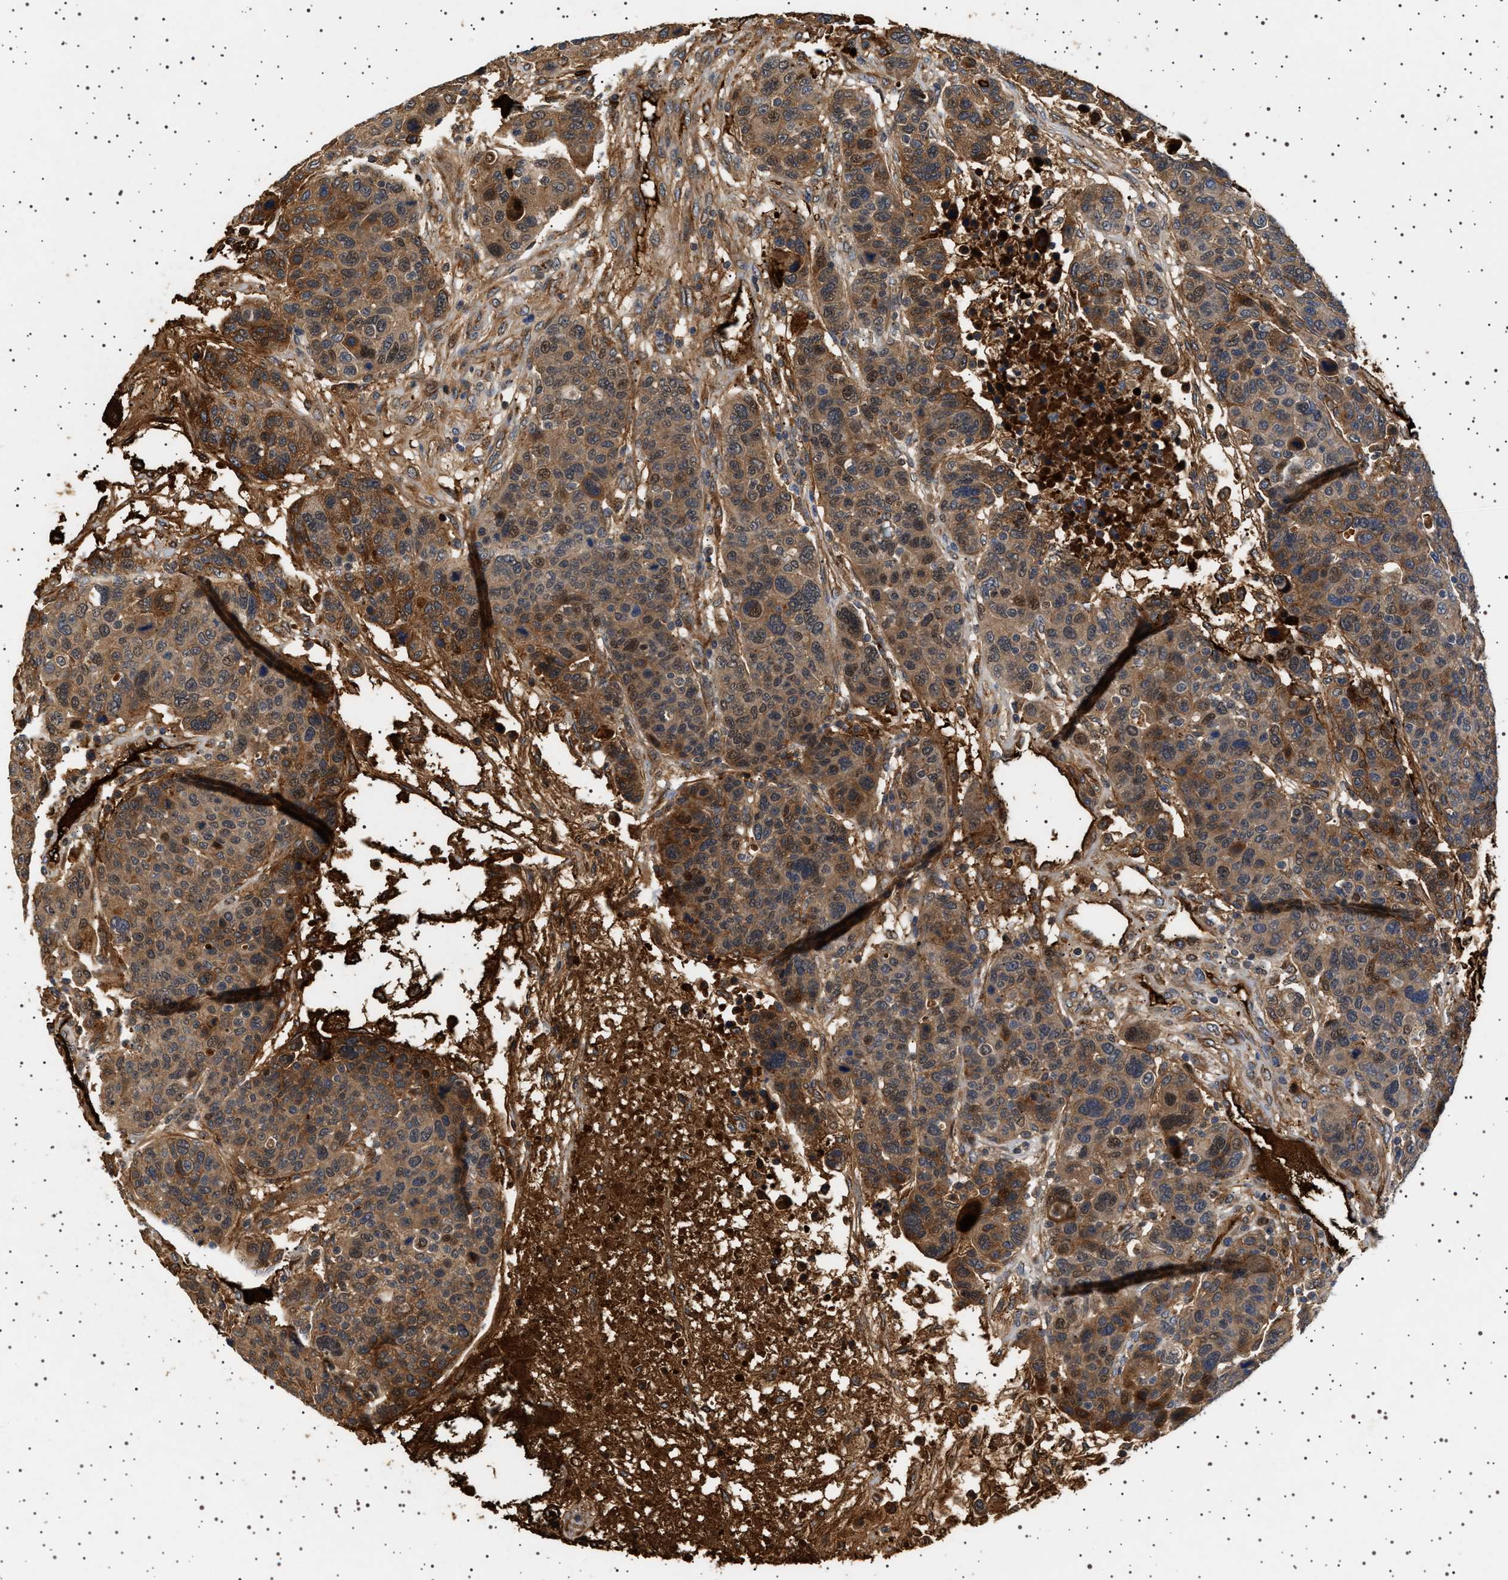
{"staining": {"intensity": "moderate", "quantity": ">75%", "location": "cytoplasmic/membranous,nuclear"}, "tissue": "breast cancer", "cell_type": "Tumor cells", "image_type": "cancer", "snomed": [{"axis": "morphology", "description": "Duct carcinoma"}, {"axis": "topography", "description": "Breast"}], "caption": "Breast cancer (invasive ductal carcinoma) tissue shows moderate cytoplasmic/membranous and nuclear expression in approximately >75% of tumor cells, visualized by immunohistochemistry.", "gene": "FICD", "patient": {"sex": "female", "age": 37}}